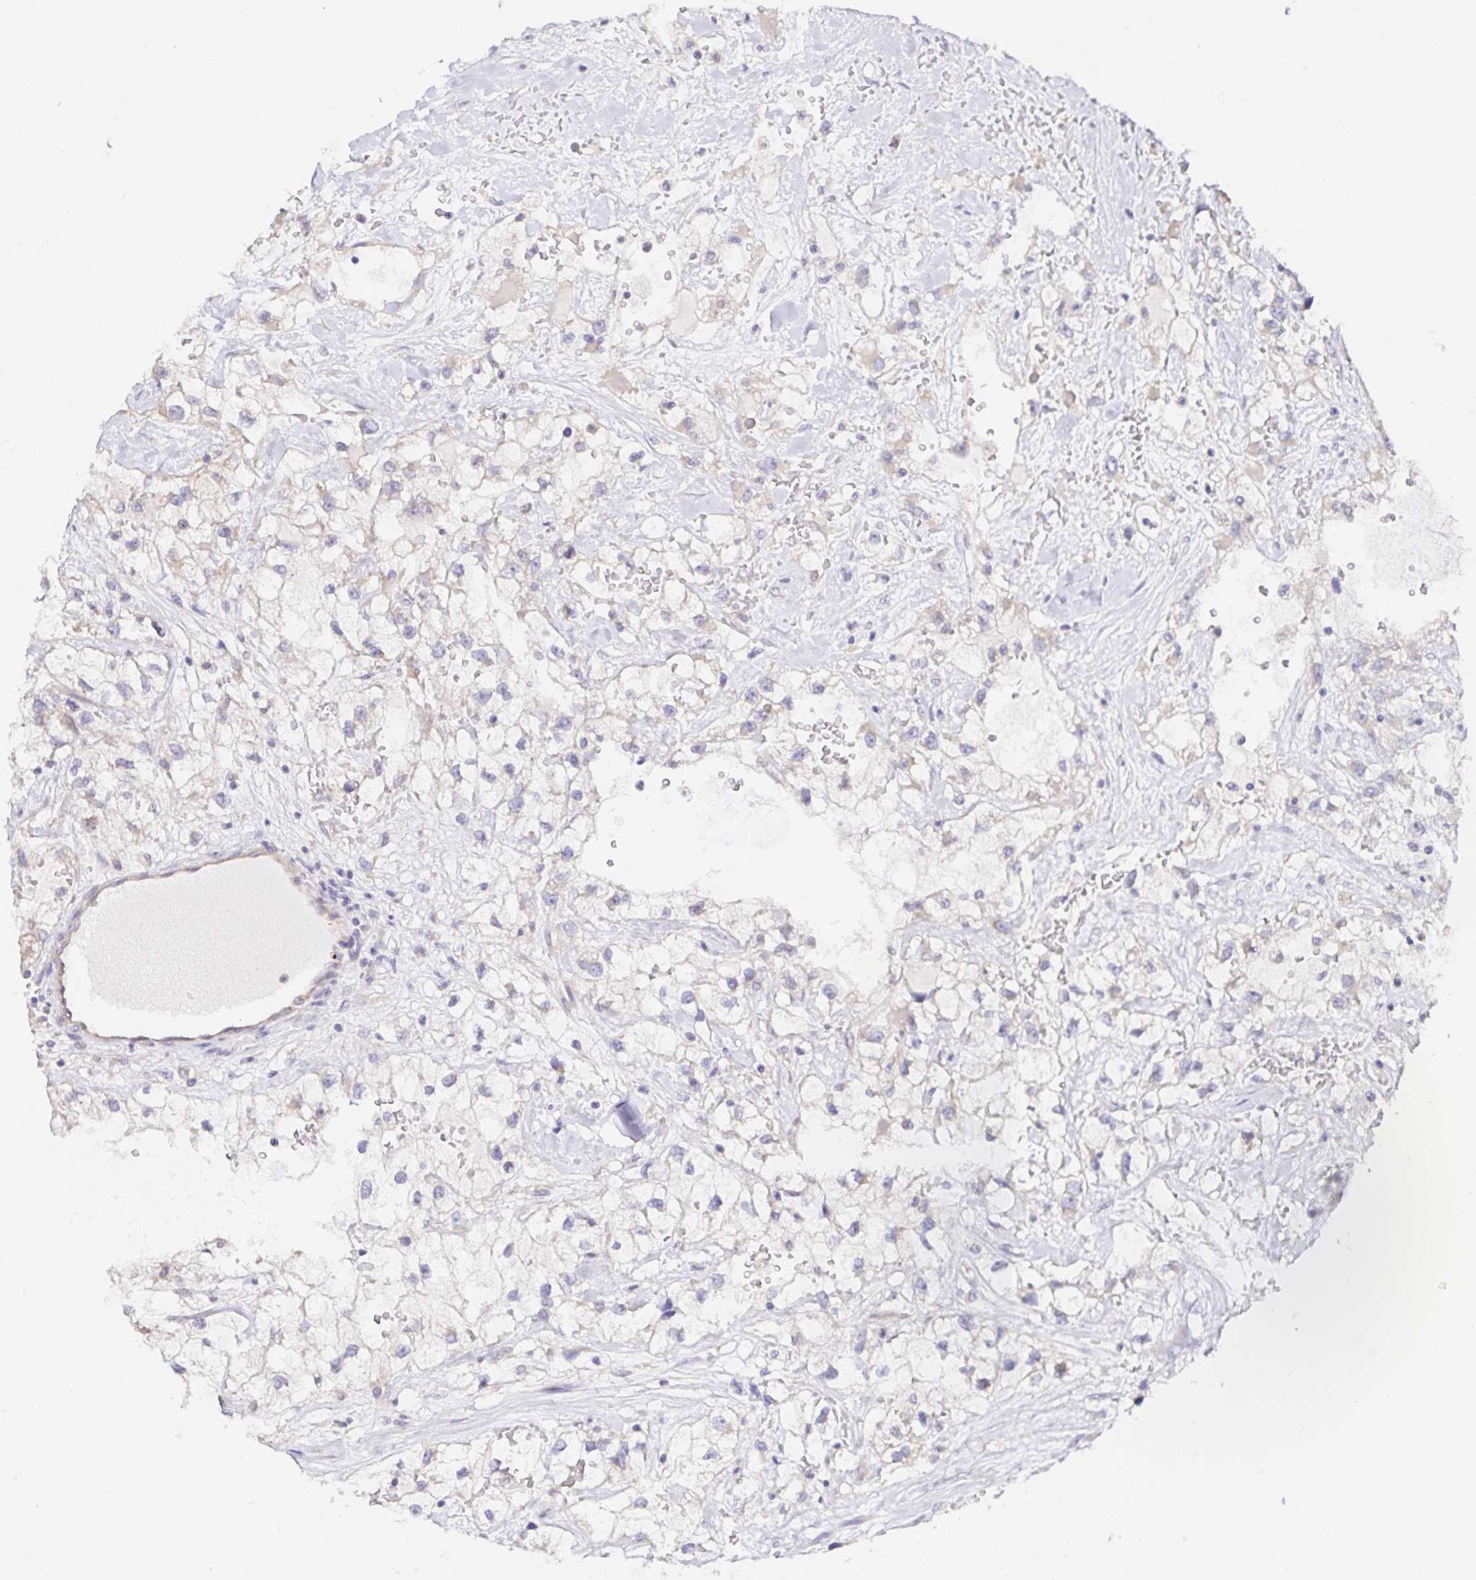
{"staining": {"intensity": "weak", "quantity": "<25%", "location": "cytoplasmic/membranous"}, "tissue": "renal cancer", "cell_type": "Tumor cells", "image_type": "cancer", "snomed": [{"axis": "morphology", "description": "Adenocarcinoma, NOS"}, {"axis": "topography", "description": "Kidney"}], "caption": "This image is of renal cancer (adenocarcinoma) stained with immunohistochemistry to label a protein in brown with the nuclei are counter-stained blue. There is no expression in tumor cells.", "gene": "VSIG2", "patient": {"sex": "male", "age": 59}}